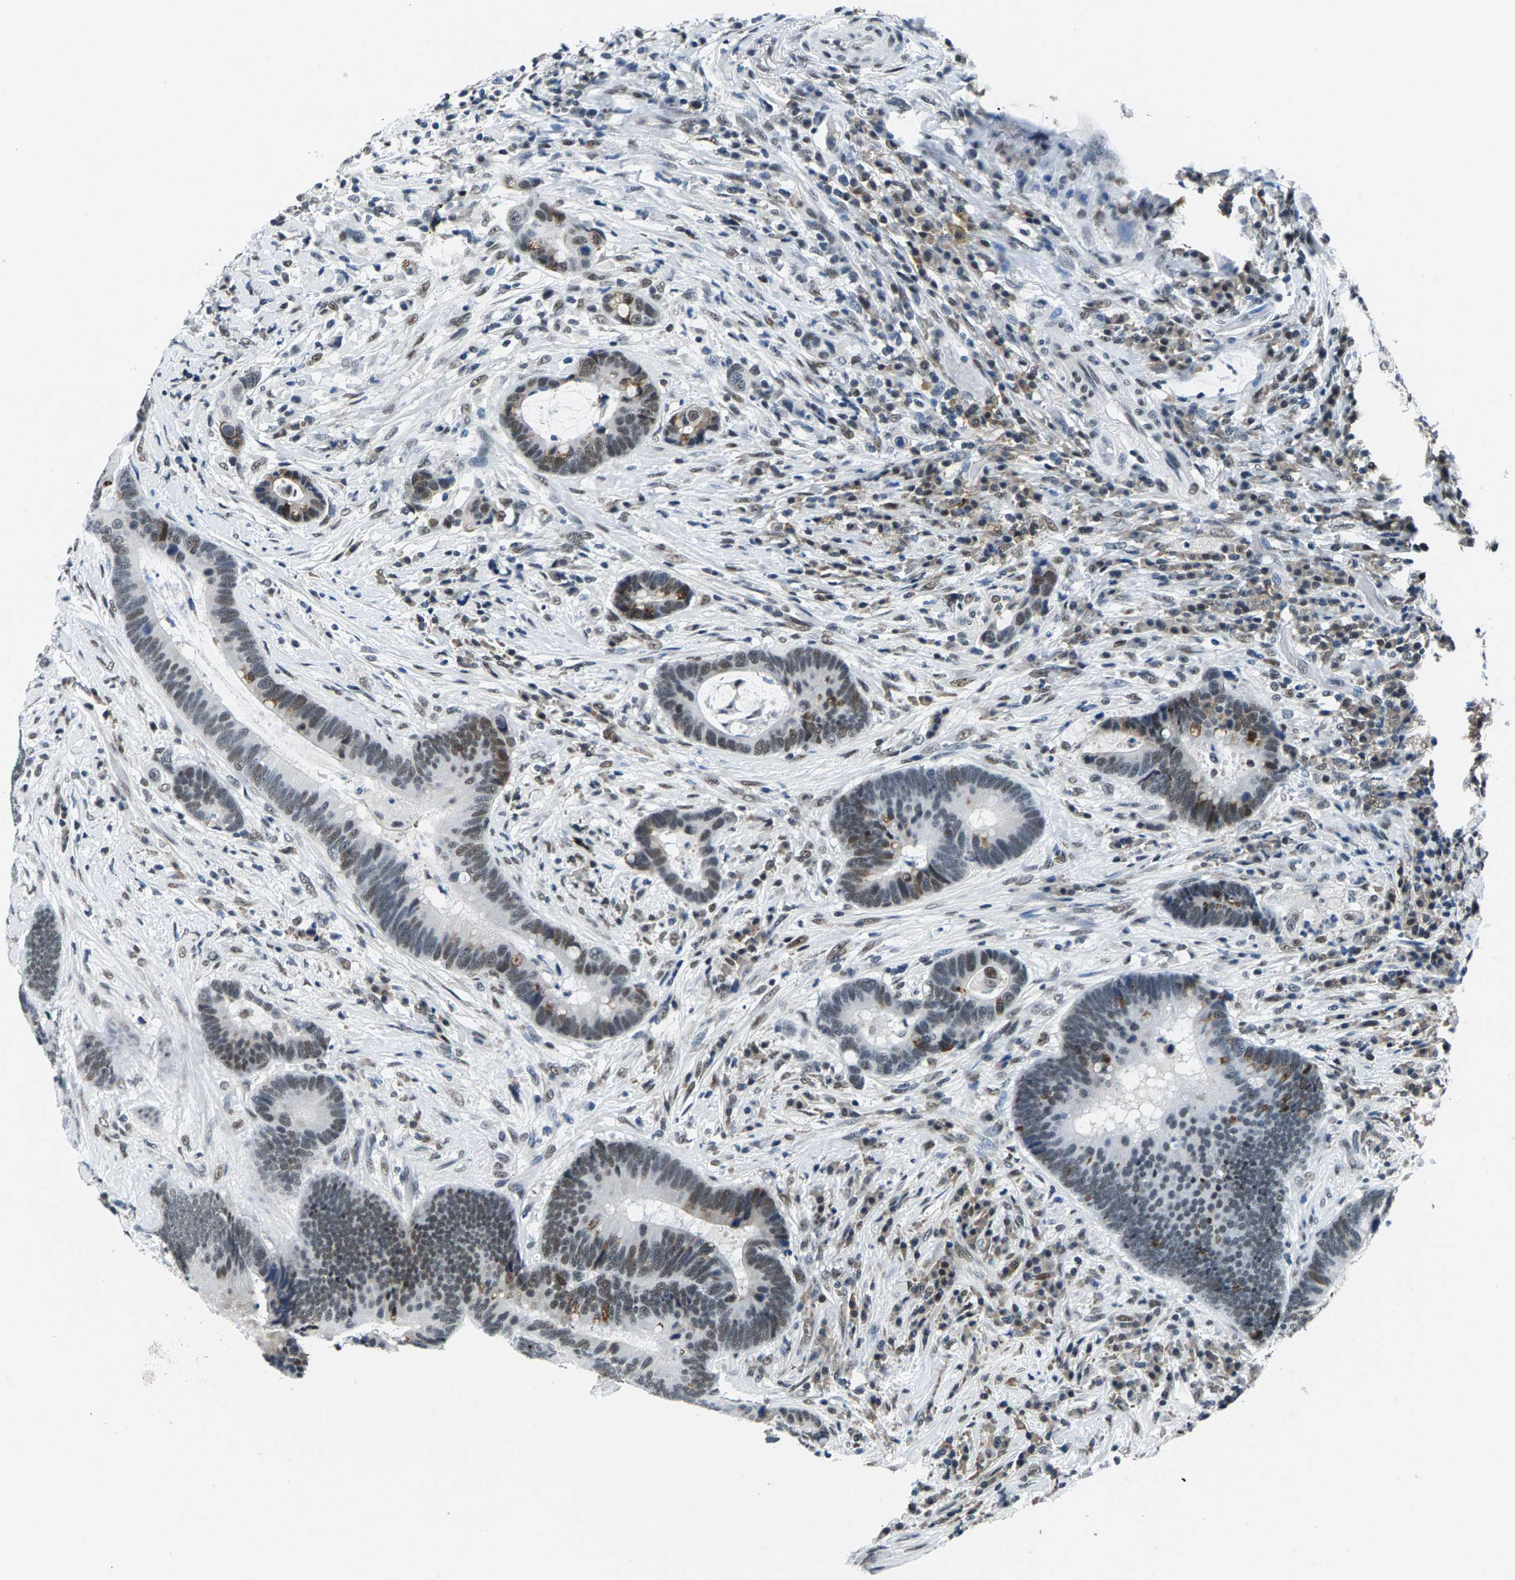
{"staining": {"intensity": "weak", "quantity": "25%-75%", "location": "nuclear"}, "tissue": "colorectal cancer", "cell_type": "Tumor cells", "image_type": "cancer", "snomed": [{"axis": "morphology", "description": "Adenocarcinoma, NOS"}, {"axis": "topography", "description": "Rectum"}, {"axis": "topography", "description": "Anal"}], "caption": "Weak nuclear expression is seen in about 25%-75% of tumor cells in colorectal cancer.", "gene": "ATF2", "patient": {"sex": "female", "age": 89}}